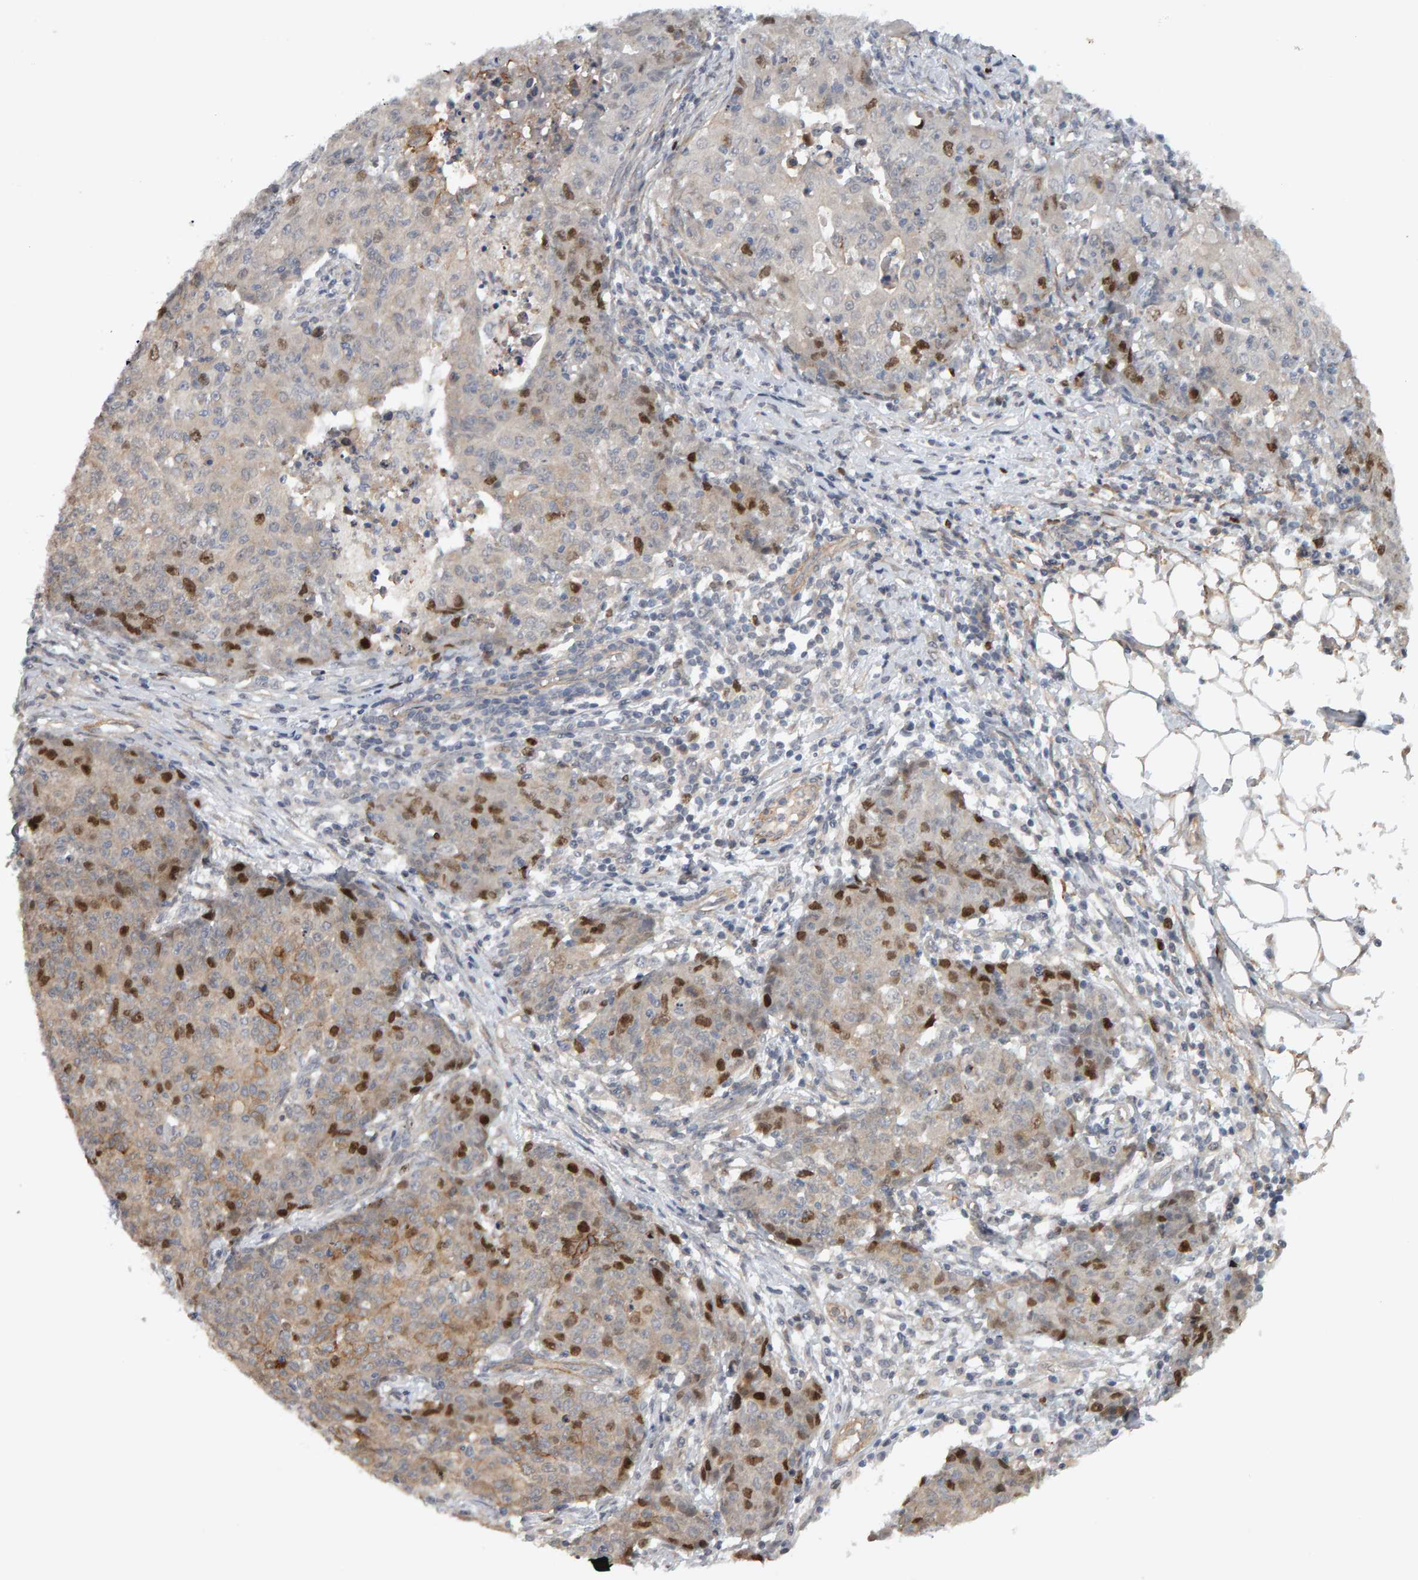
{"staining": {"intensity": "moderate", "quantity": "<25%", "location": "nuclear"}, "tissue": "ovarian cancer", "cell_type": "Tumor cells", "image_type": "cancer", "snomed": [{"axis": "morphology", "description": "Carcinoma, endometroid"}, {"axis": "topography", "description": "Ovary"}], "caption": "IHC photomicrograph of neoplastic tissue: human ovarian cancer stained using IHC demonstrates low levels of moderate protein expression localized specifically in the nuclear of tumor cells, appearing as a nuclear brown color.", "gene": "CDCA5", "patient": {"sex": "female", "age": 42}}